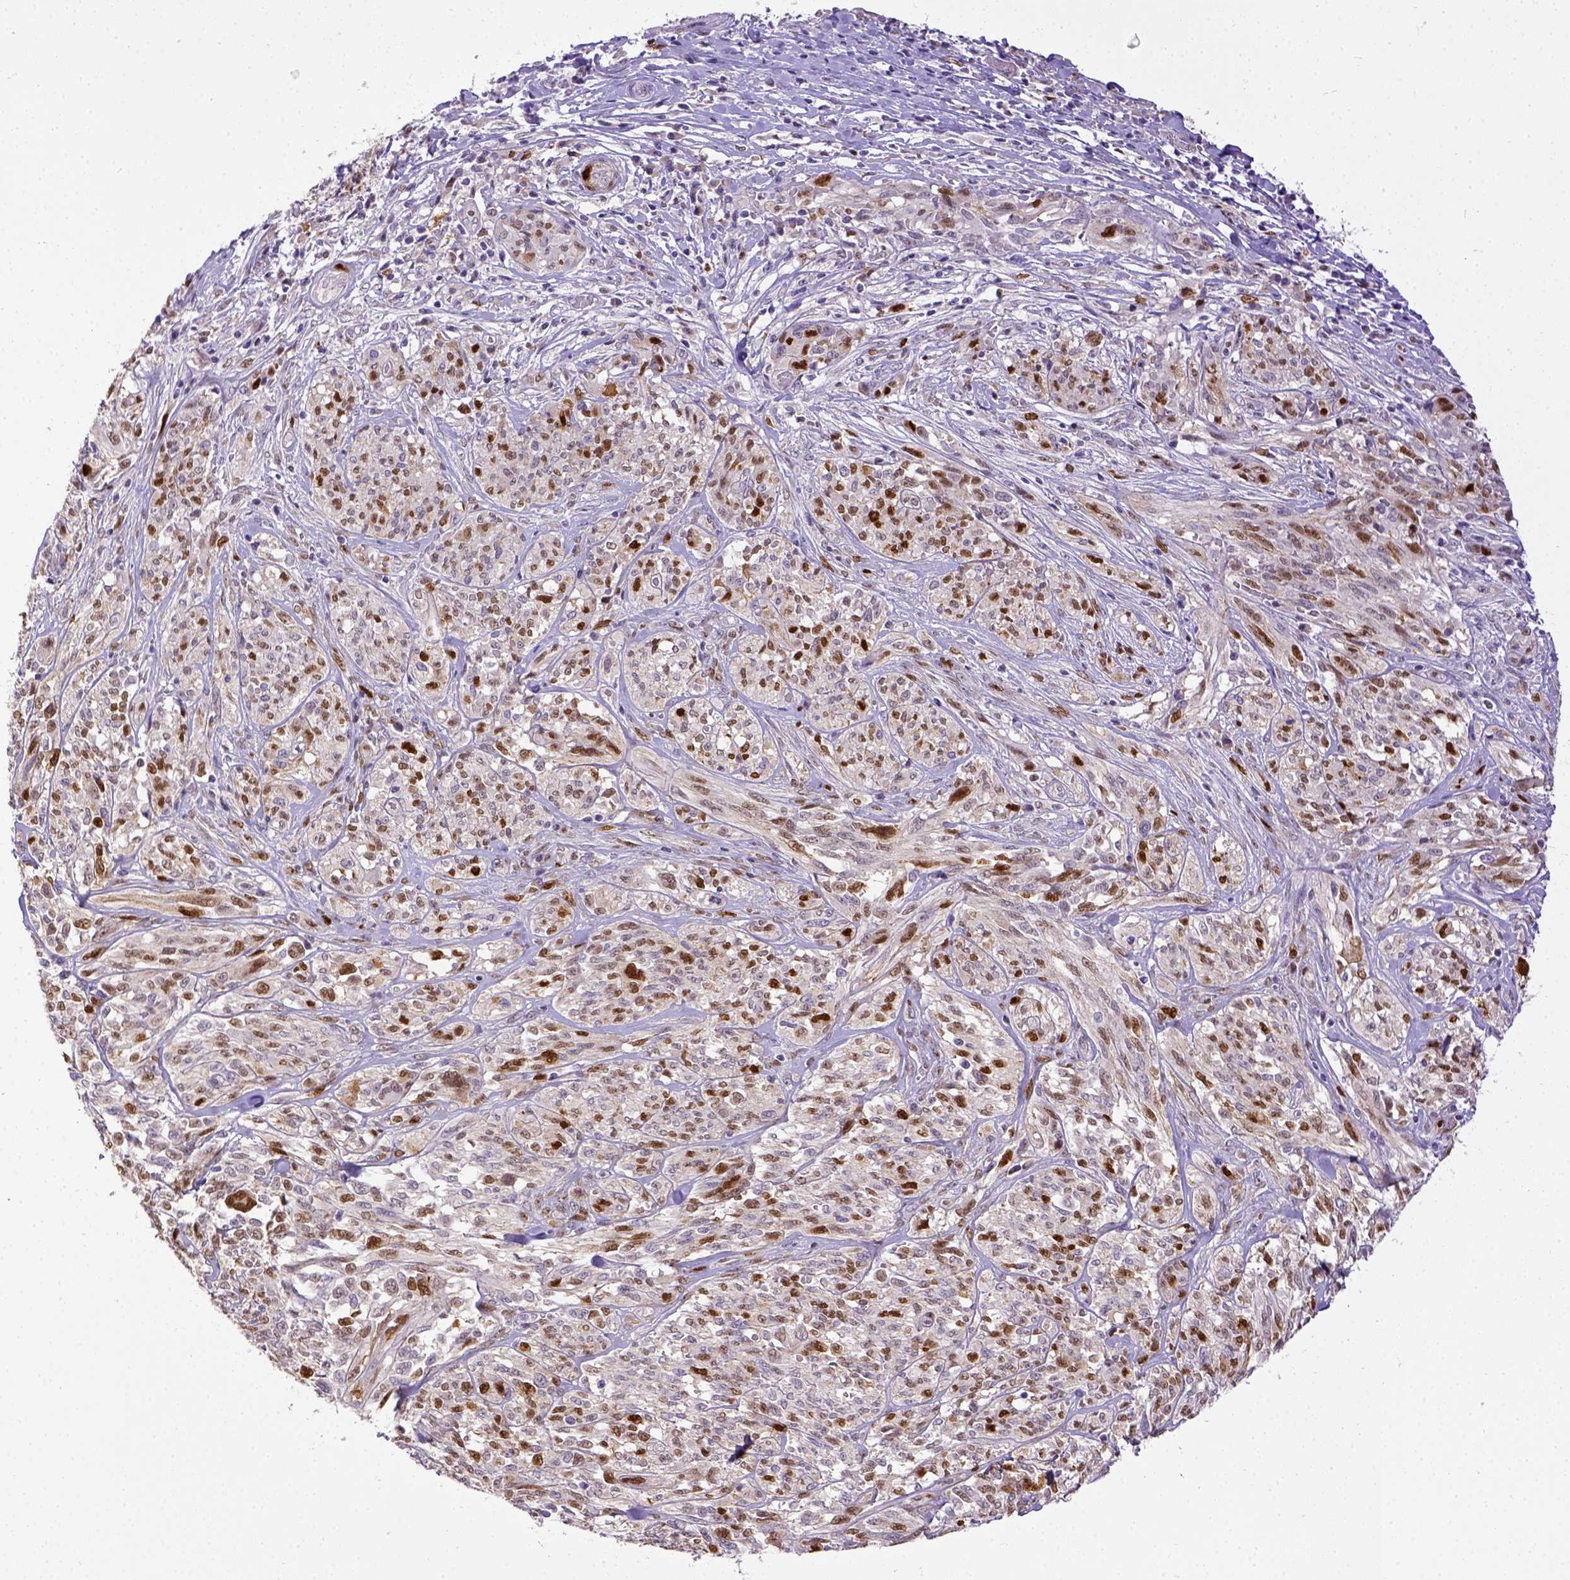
{"staining": {"intensity": "strong", "quantity": "25%-75%", "location": "nuclear"}, "tissue": "melanoma", "cell_type": "Tumor cells", "image_type": "cancer", "snomed": [{"axis": "morphology", "description": "Malignant melanoma, NOS"}, {"axis": "topography", "description": "Skin"}], "caption": "IHC photomicrograph of malignant melanoma stained for a protein (brown), which reveals high levels of strong nuclear positivity in about 25%-75% of tumor cells.", "gene": "CDKN1A", "patient": {"sex": "female", "age": 91}}